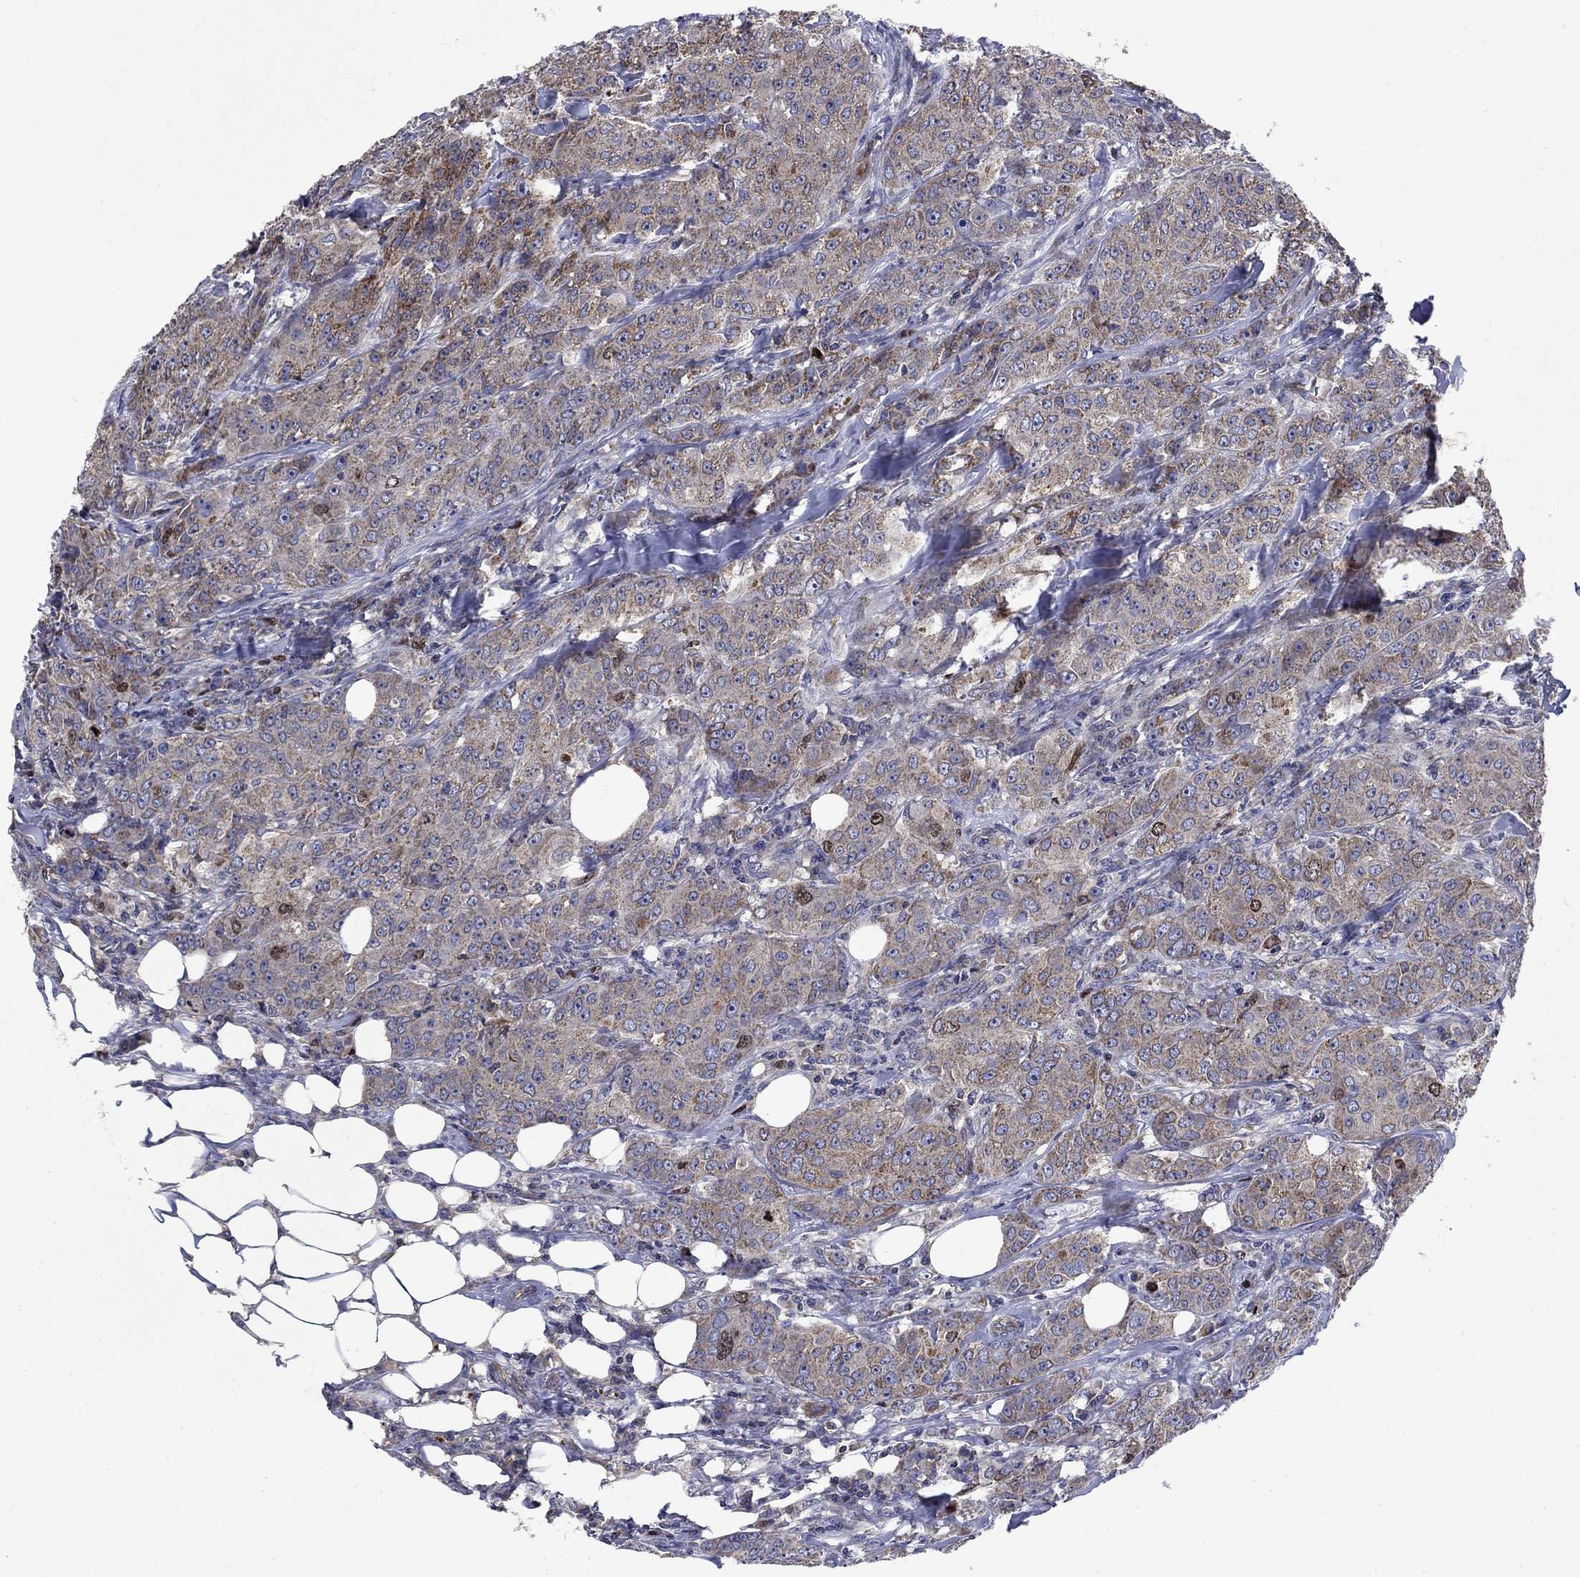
{"staining": {"intensity": "moderate", "quantity": "<25%", "location": "cytoplasmic/membranous"}, "tissue": "breast cancer", "cell_type": "Tumor cells", "image_type": "cancer", "snomed": [{"axis": "morphology", "description": "Duct carcinoma"}, {"axis": "topography", "description": "Breast"}], "caption": "DAB (3,3'-diaminobenzidine) immunohistochemical staining of human breast cancer displays moderate cytoplasmic/membranous protein expression in approximately <25% of tumor cells.", "gene": "KIF22", "patient": {"sex": "female", "age": 43}}